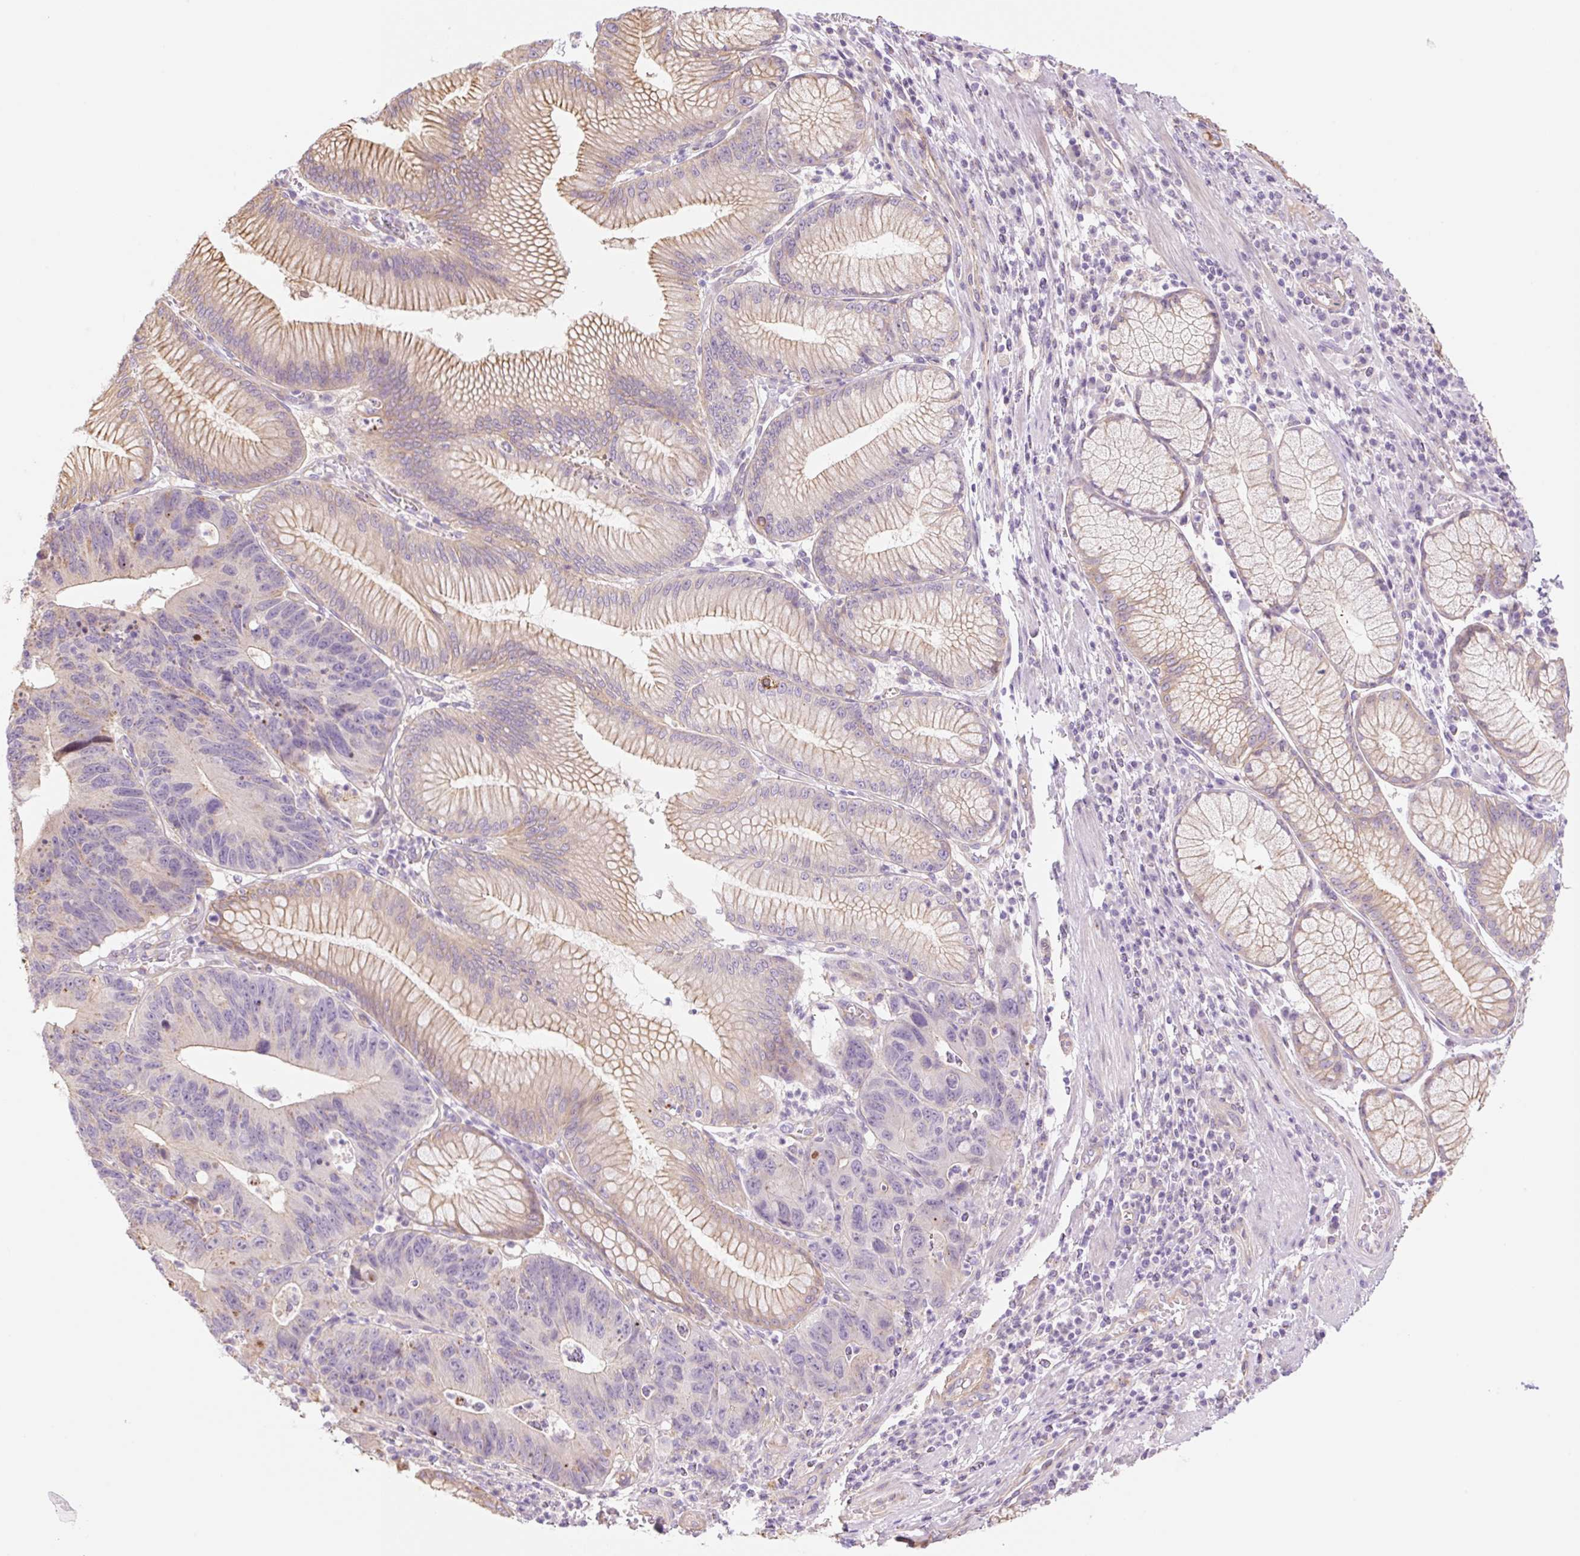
{"staining": {"intensity": "negative", "quantity": "none", "location": "none"}, "tissue": "stomach cancer", "cell_type": "Tumor cells", "image_type": "cancer", "snomed": [{"axis": "morphology", "description": "Adenocarcinoma, NOS"}, {"axis": "topography", "description": "Stomach"}], "caption": "Immunohistochemical staining of human stomach cancer (adenocarcinoma) demonstrates no significant staining in tumor cells.", "gene": "NLRP5", "patient": {"sex": "male", "age": 59}}